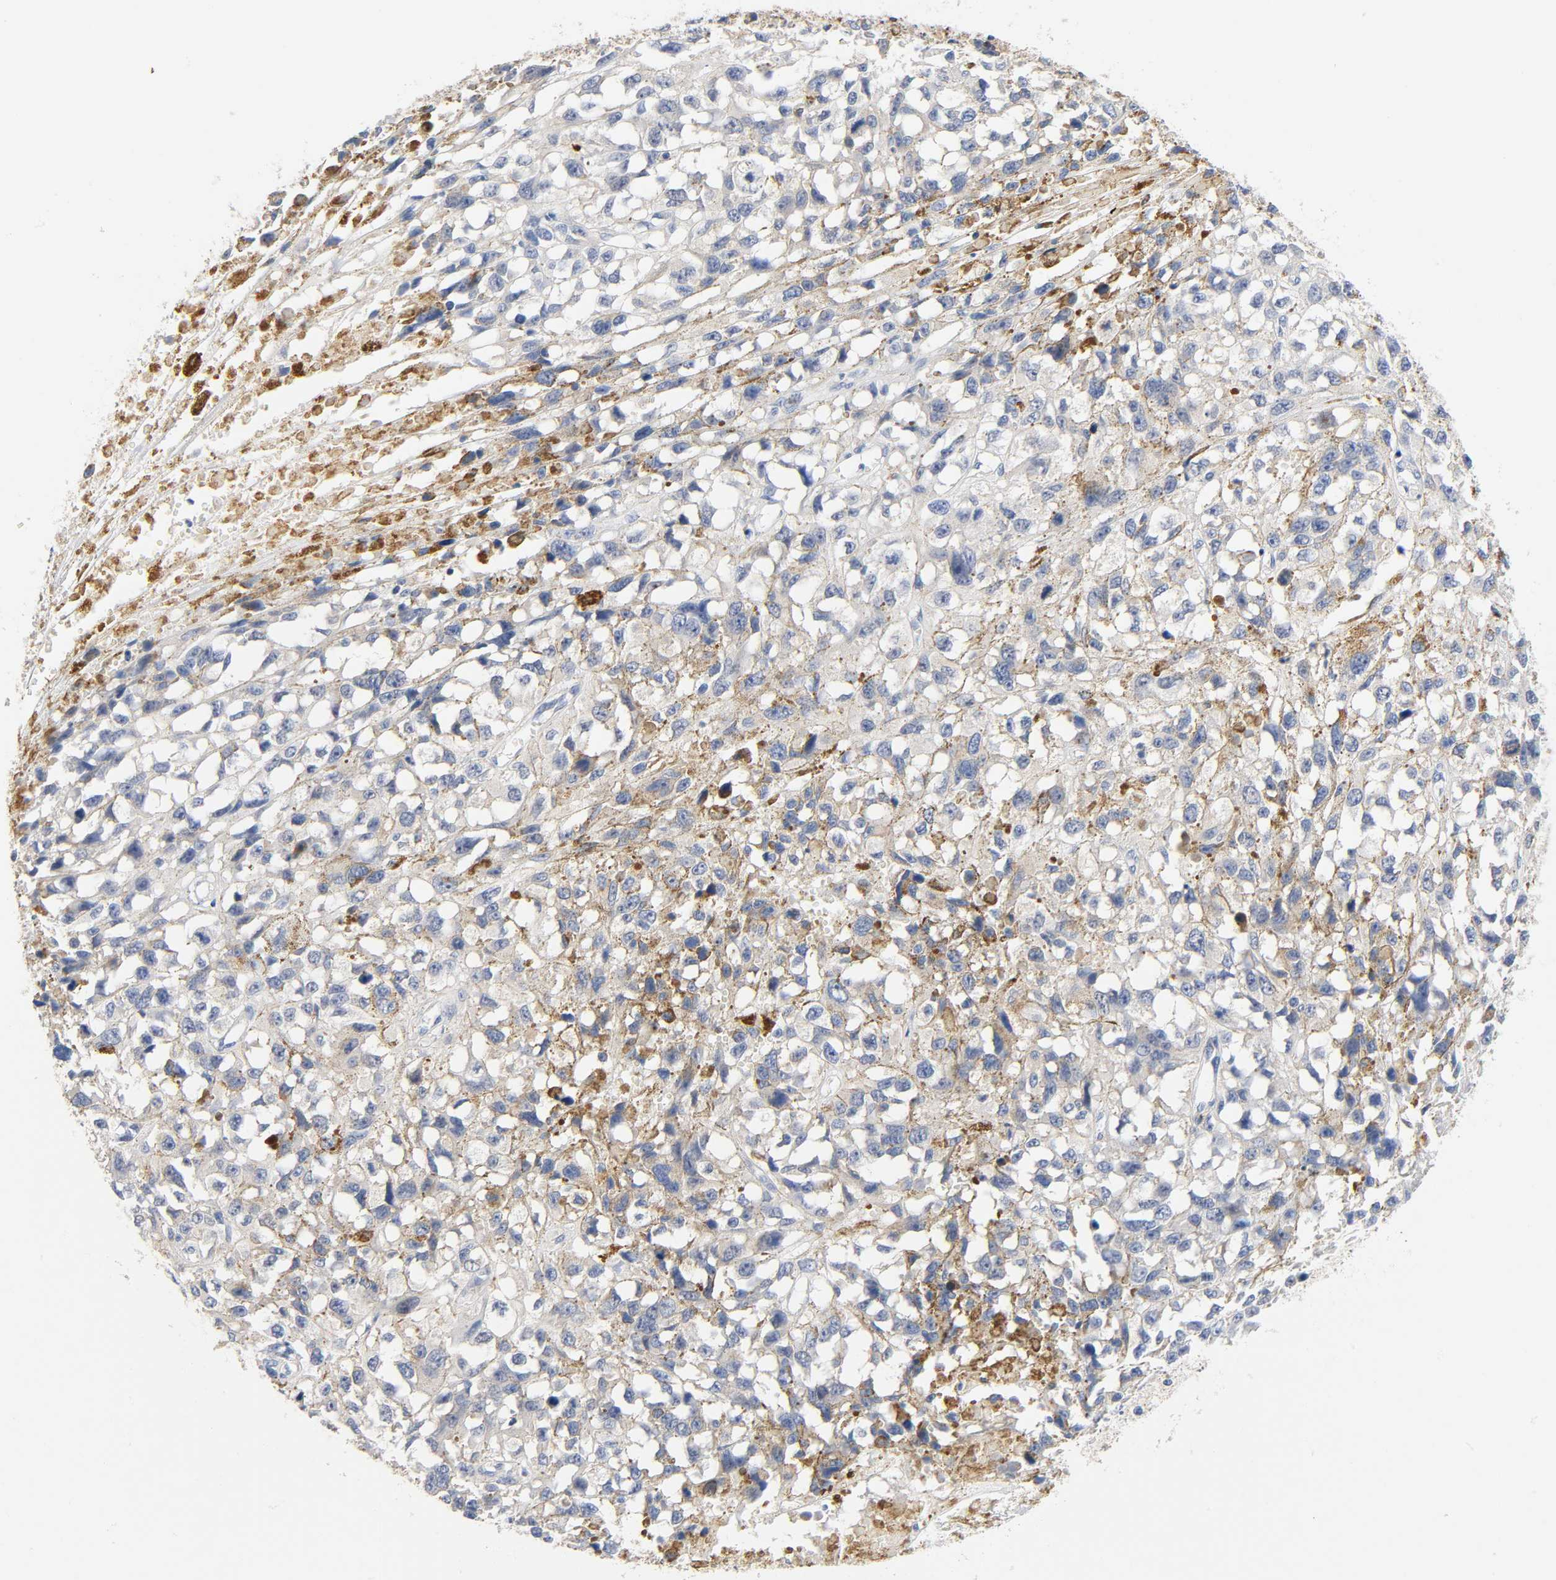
{"staining": {"intensity": "moderate", "quantity": "25%-75%", "location": "cytoplasmic/membranous"}, "tissue": "melanoma", "cell_type": "Tumor cells", "image_type": "cancer", "snomed": [{"axis": "morphology", "description": "Malignant melanoma, Metastatic site"}, {"axis": "topography", "description": "Lymph node"}], "caption": "IHC image of neoplastic tissue: human melanoma stained using immunohistochemistry (IHC) exhibits medium levels of moderate protein expression localized specifically in the cytoplasmic/membranous of tumor cells, appearing as a cytoplasmic/membranous brown color.", "gene": "UCKL1", "patient": {"sex": "male", "age": 59}}